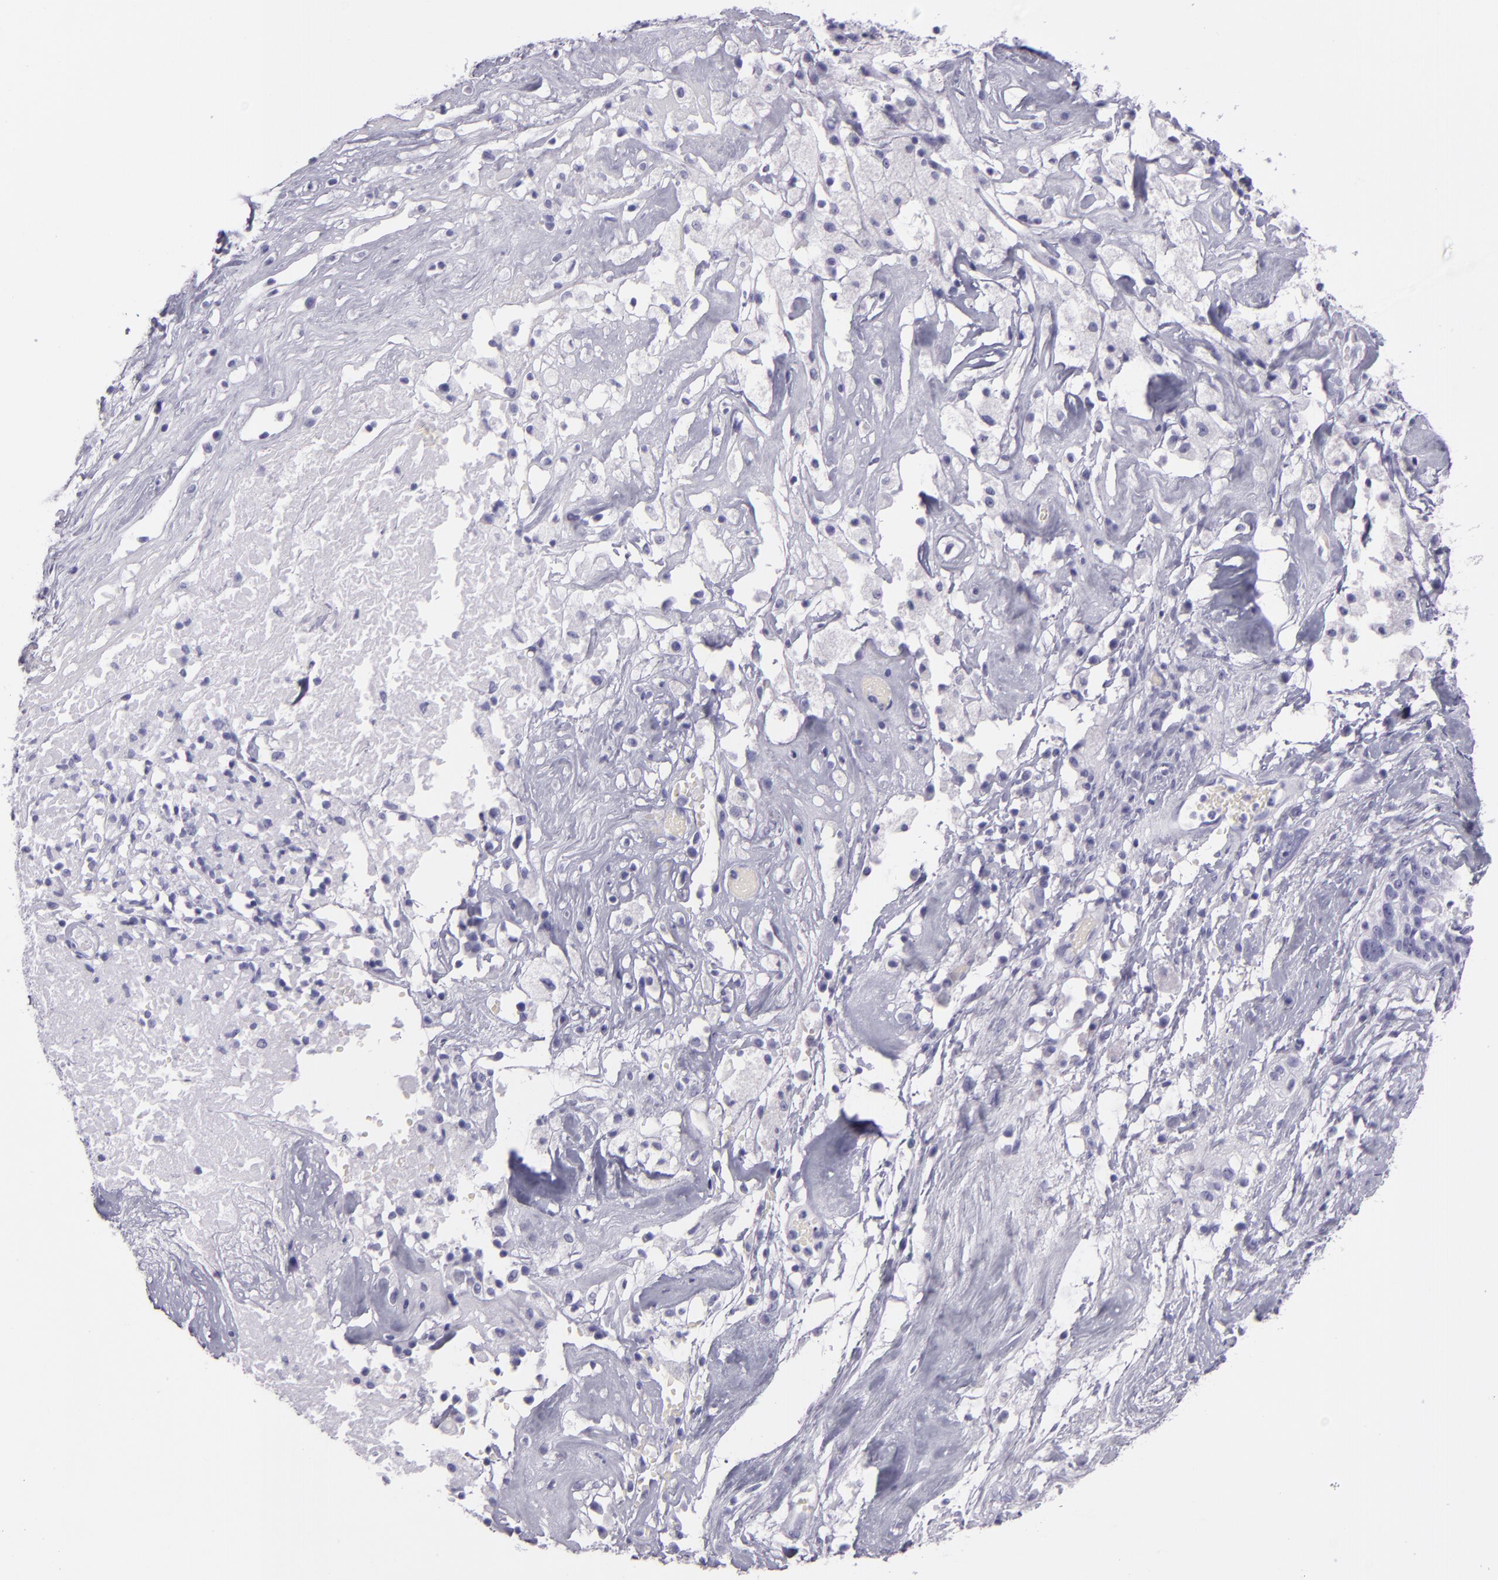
{"staining": {"intensity": "negative", "quantity": "none", "location": "none"}, "tissue": "ovarian cancer", "cell_type": "Tumor cells", "image_type": "cancer", "snomed": [{"axis": "morphology", "description": "Normal tissue, NOS"}, {"axis": "morphology", "description": "Cystadenocarcinoma, serous, NOS"}, {"axis": "topography", "description": "Ovary"}], "caption": "Immunohistochemical staining of human ovarian cancer (serous cystadenocarcinoma) exhibits no significant positivity in tumor cells.", "gene": "CR2", "patient": {"sex": "female", "age": 62}}